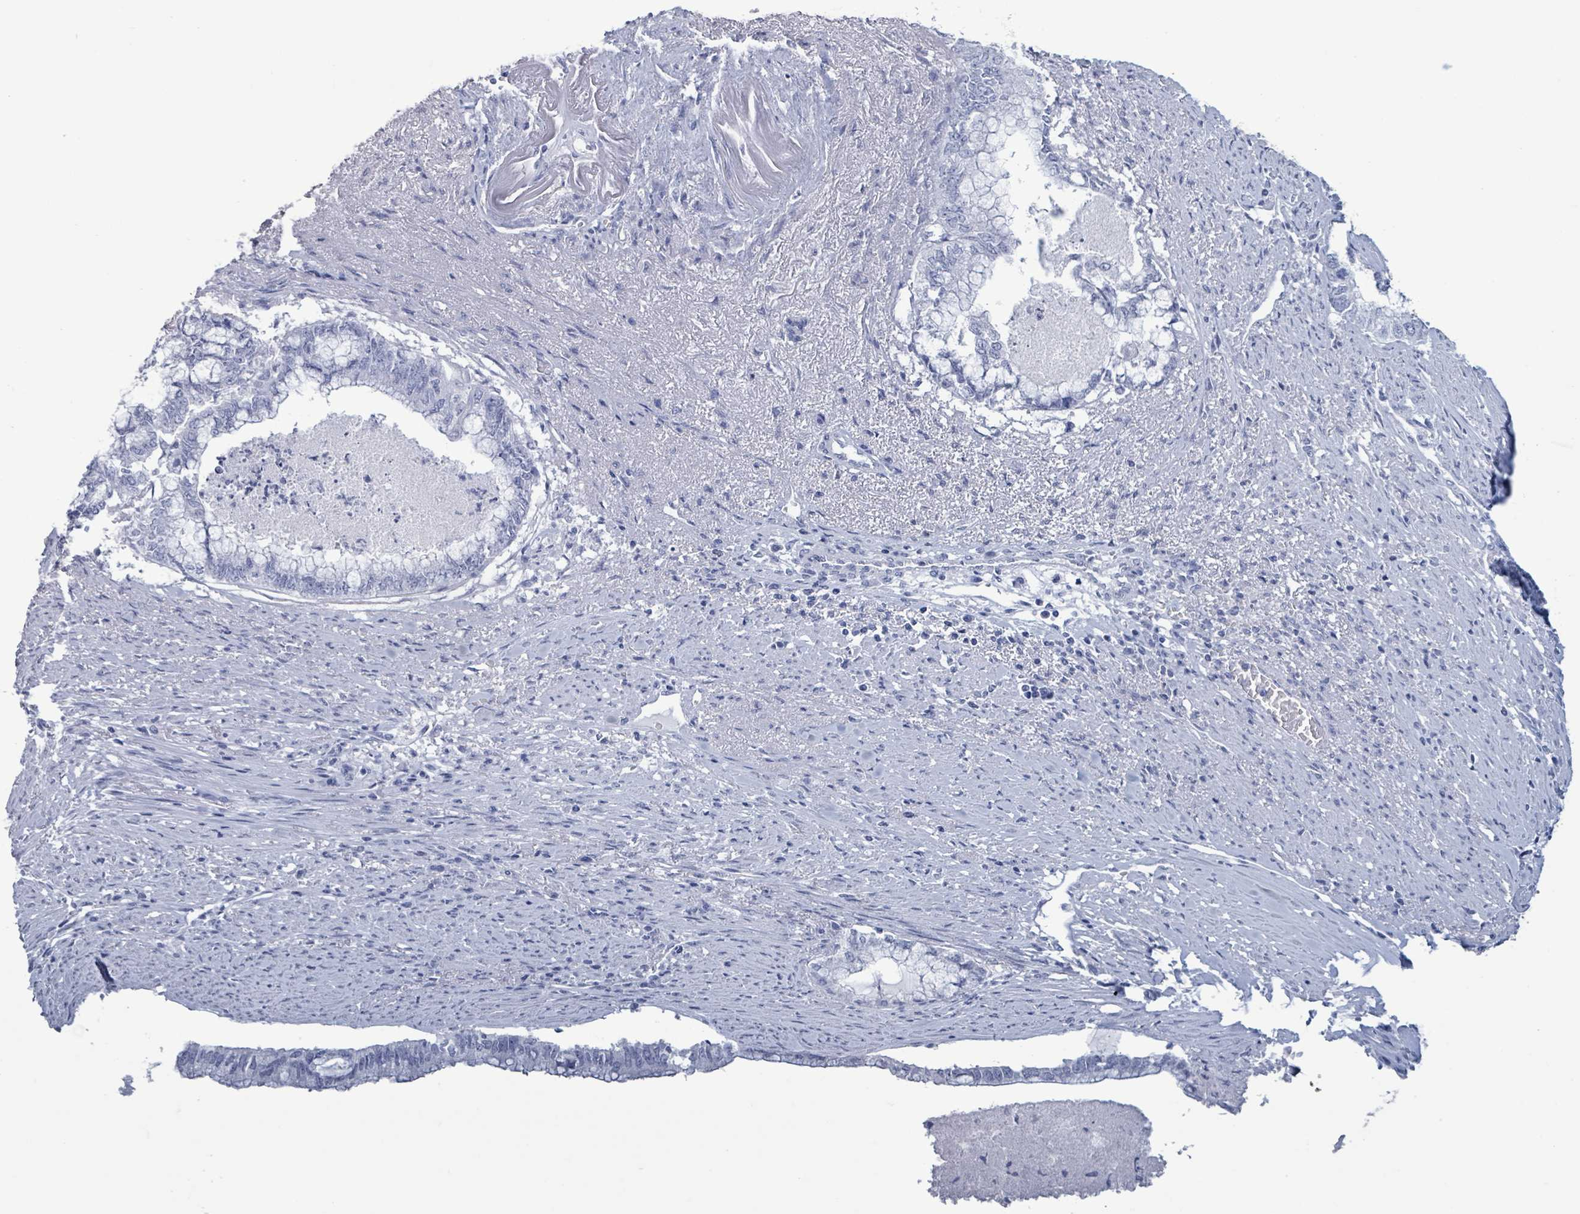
{"staining": {"intensity": "negative", "quantity": "none", "location": "none"}, "tissue": "endometrial cancer", "cell_type": "Tumor cells", "image_type": "cancer", "snomed": [{"axis": "morphology", "description": "Adenocarcinoma, NOS"}, {"axis": "topography", "description": "Endometrium"}], "caption": "The photomicrograph exhibits no significant positivity in tumor cells of endometrial cancer (adenocarcinoma).", "gene": "NKX2-1", "patient": {"sex": "female", "age": 79}}